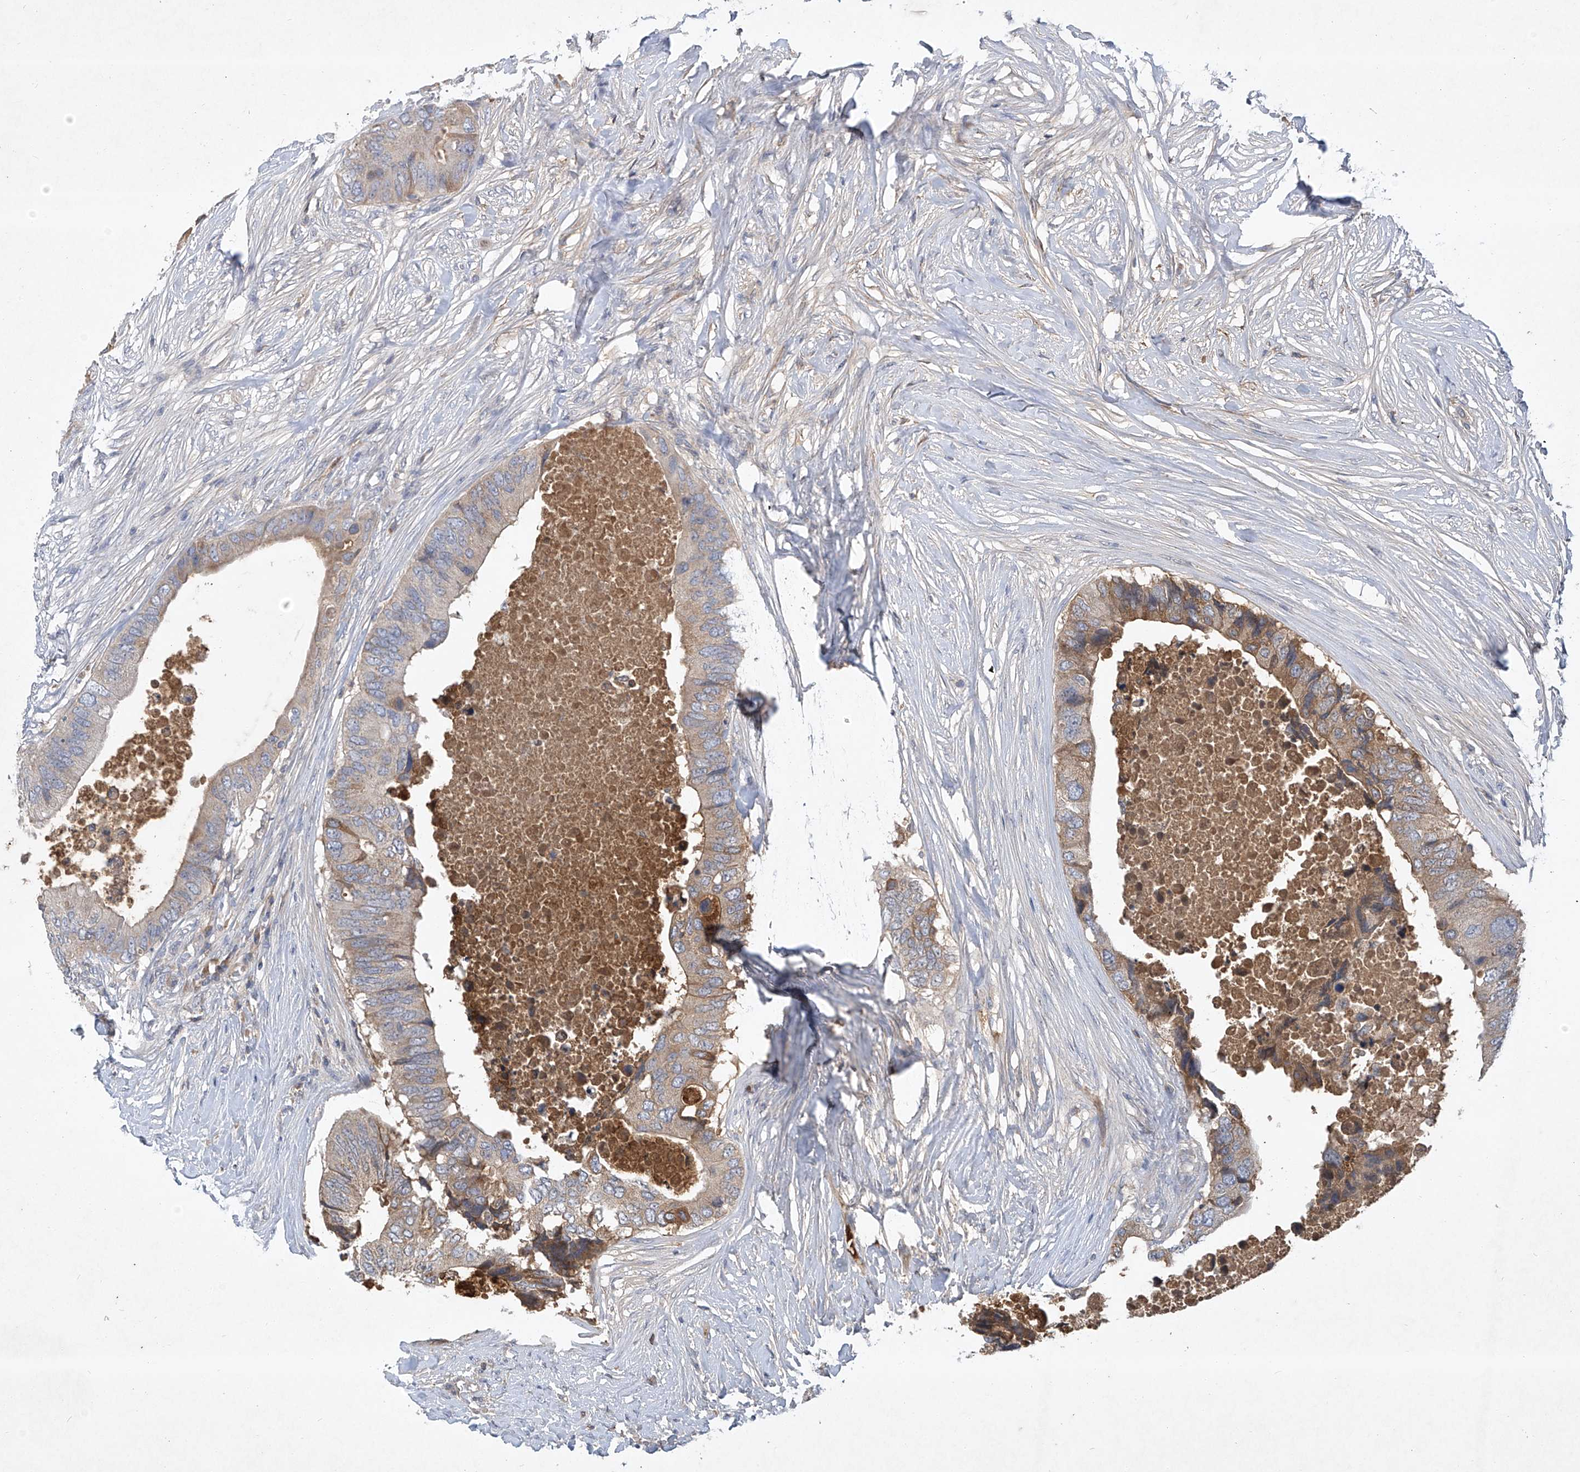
{"staining": {"intensity": "weak", "quantity": "25%-75%", "location": "cytoplasmic/membranous"}, "tissue": "colorectal cancer", "cell_type": "Tumor cells", "image_type": "cancer", "snomed": [{"axis": "morphology", "description": "Adenocarcinoma, NOS"}, {"axis": "topography", "description": "Colon"}], "caption": "Immunohistochemistry (DAB) staining of human colorectal adenocarcinoma reveals weak cytoplasmic/membranous protein expression in about 25%-75% of tumor cells. The staining was performed using DAB to visualize the protein expression in brown, while the nuclei were stained in blue with hematoxylin (Magnification: 20x).", "gene": "HAS3", "patient": {"sex": "male", "age": 71}}